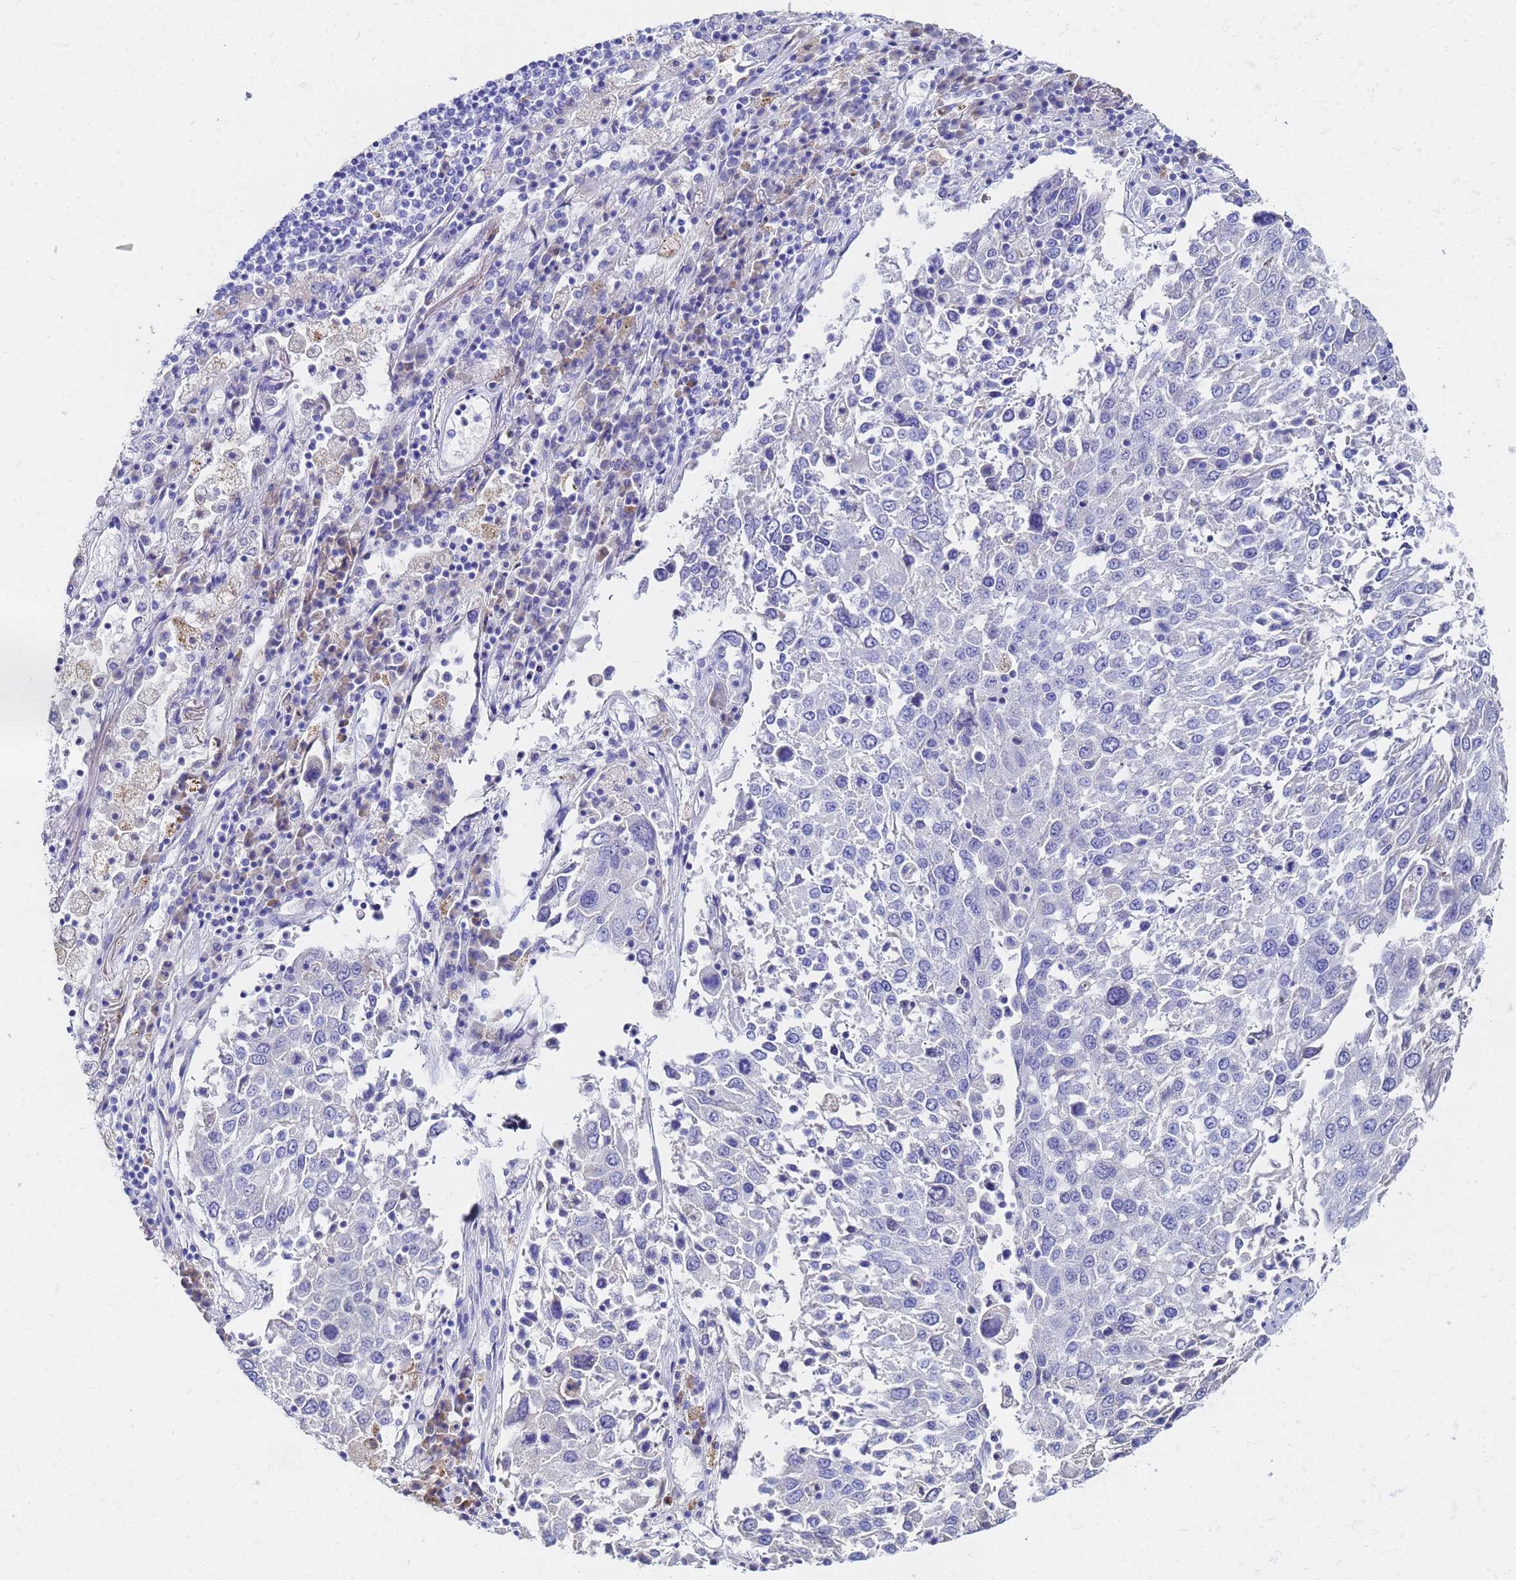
{"staining": {"intensity": "negative", "quantity": "none", "location": "none"}, "tissue": "lung cancer", "cell_type": "Tumor cells", "image_type": "cancer", "snomed": [{"axis": "morphology", "description": "Squamous cell carcinoma, NOS"}, {"axis": "topography", "description": "Lung"}], "caption": "This is an immunohistochemistry image of lung cancer. There is no positivity in tumor cells.", "gene": "C2orf72", "patient": {"sex": "male", "age": 65}}